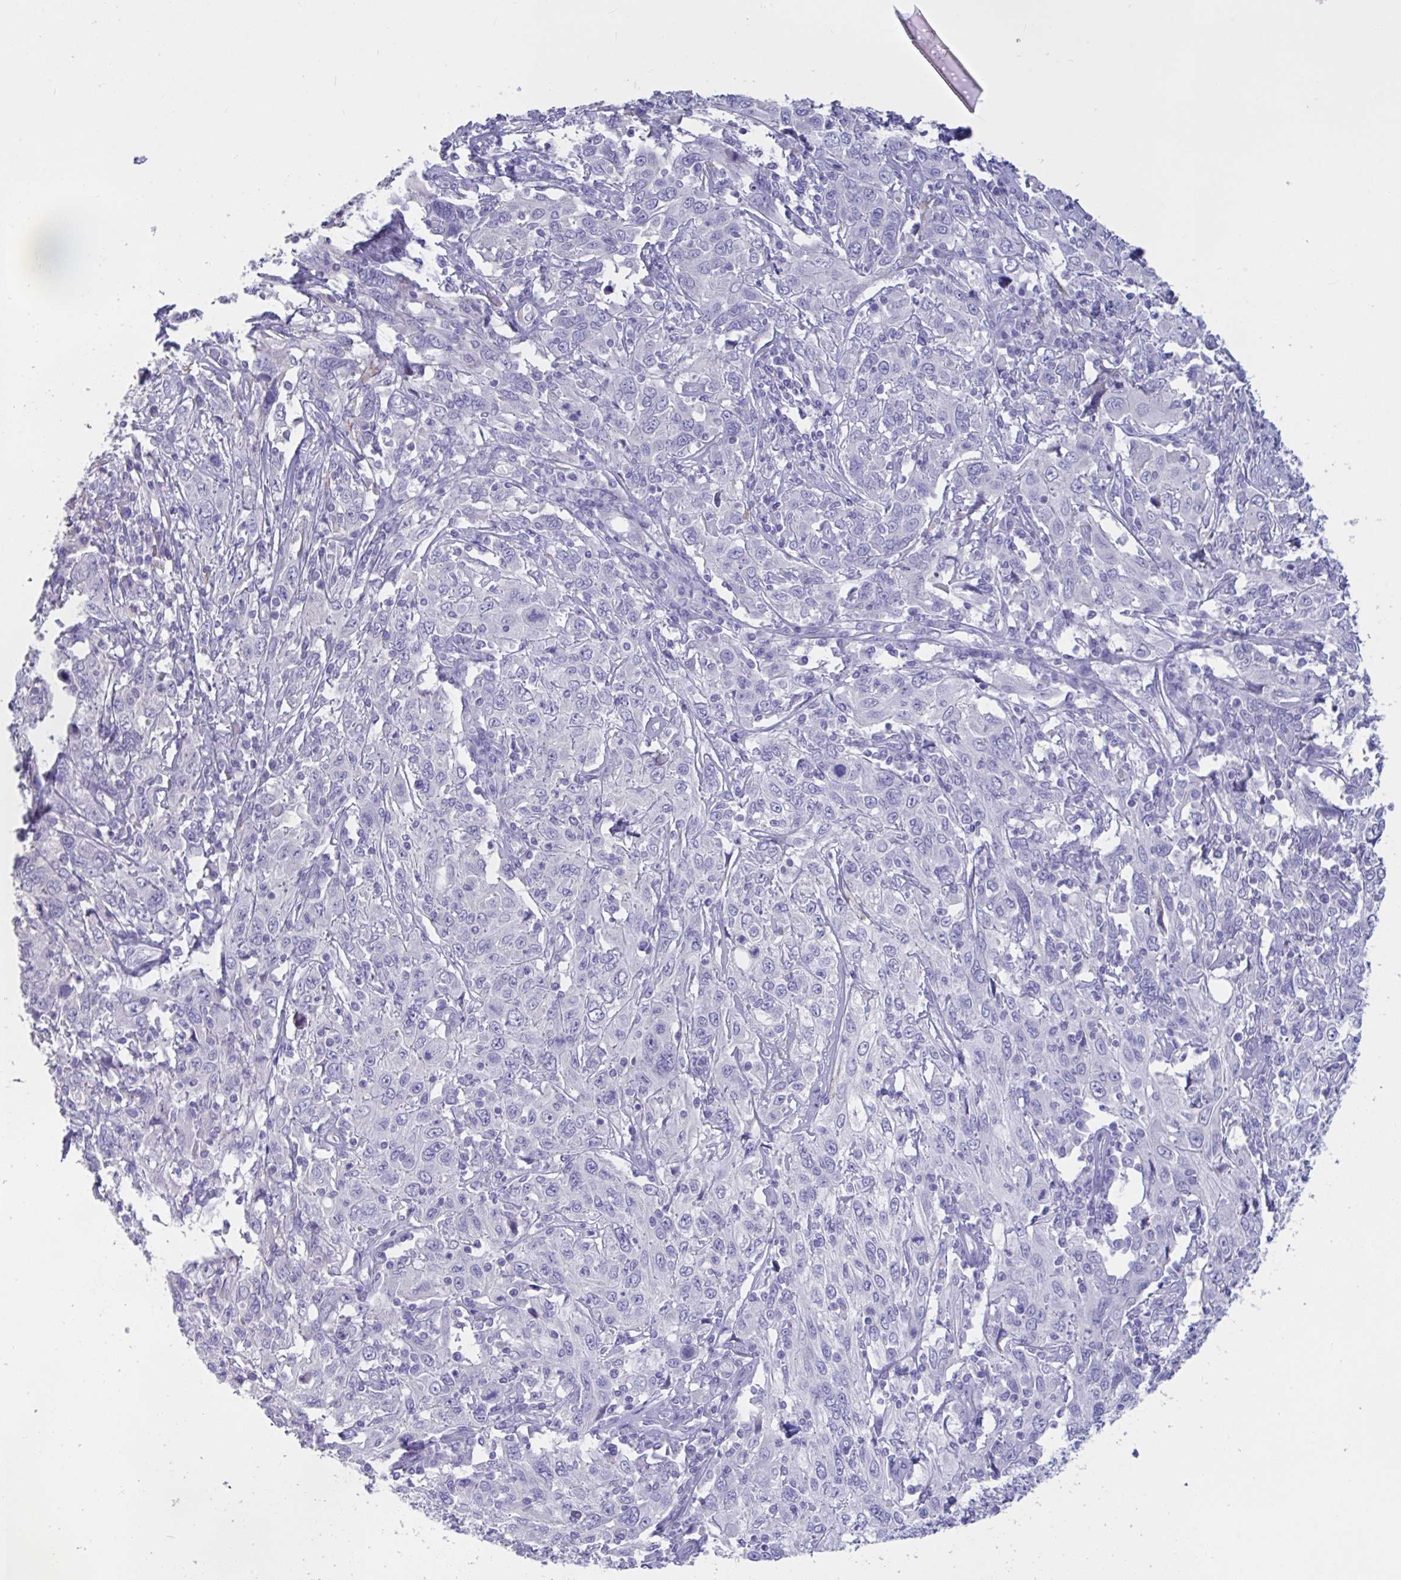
{"staining": {"intensity": "negative", "quantity": "none", "location": "none"}, "tissue": "cervical cancer", "cell_type": "Tumor cells", "image_type": "cancer", "snomed": [{"axis": "morphology", "description": "Squamous cell carcinoma, NOS"}, {"axis": "topography", "description": "Cervix"}], "caption": "Cervical cancer was stained to show a protein in brown. There is no significant positivity in tumor cells.", "gene": "TNNC1", "patient": {"sex": "female", "age": 46}}